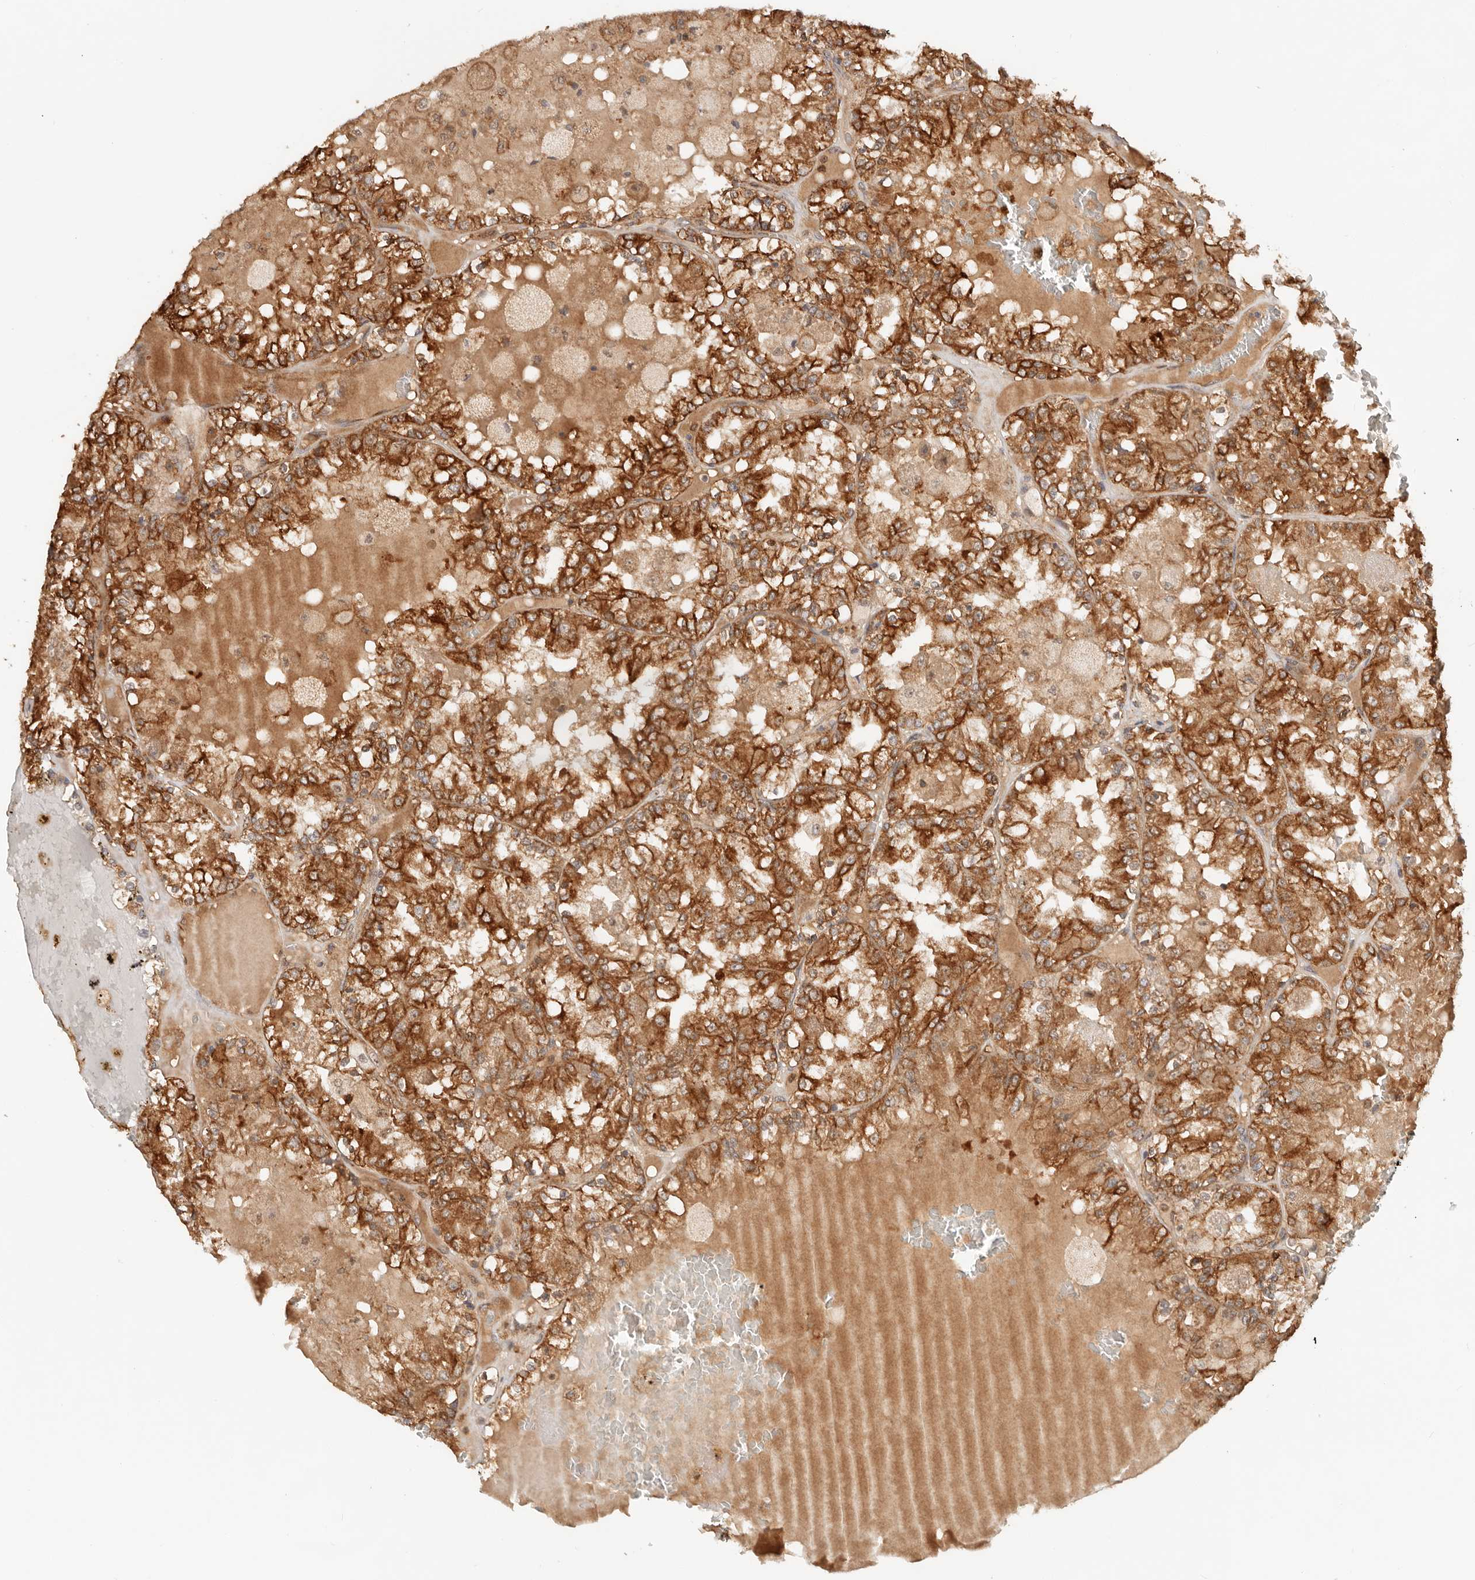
{"staining": {"intensity": "strong", "quantity": ">75%", "location": "cytoplasmic/membranous"}, "tissue": "renal cancer", "cell_type": "Tumor cells", "image_type": "cancer", "snomed": [{"axis": "morphology", "description": "Adenocarcinoma, NOS"}, {"axis": "topography", "description": "Kidney"}], "caption": "Protein expression analysis of renal cancer (adenocarcinoma) displays strong cytoplasmic/membranous expression in about >75% of tumor cells.", "gene": "HEXD", "patient": {"sex": "female", "age": 56}}